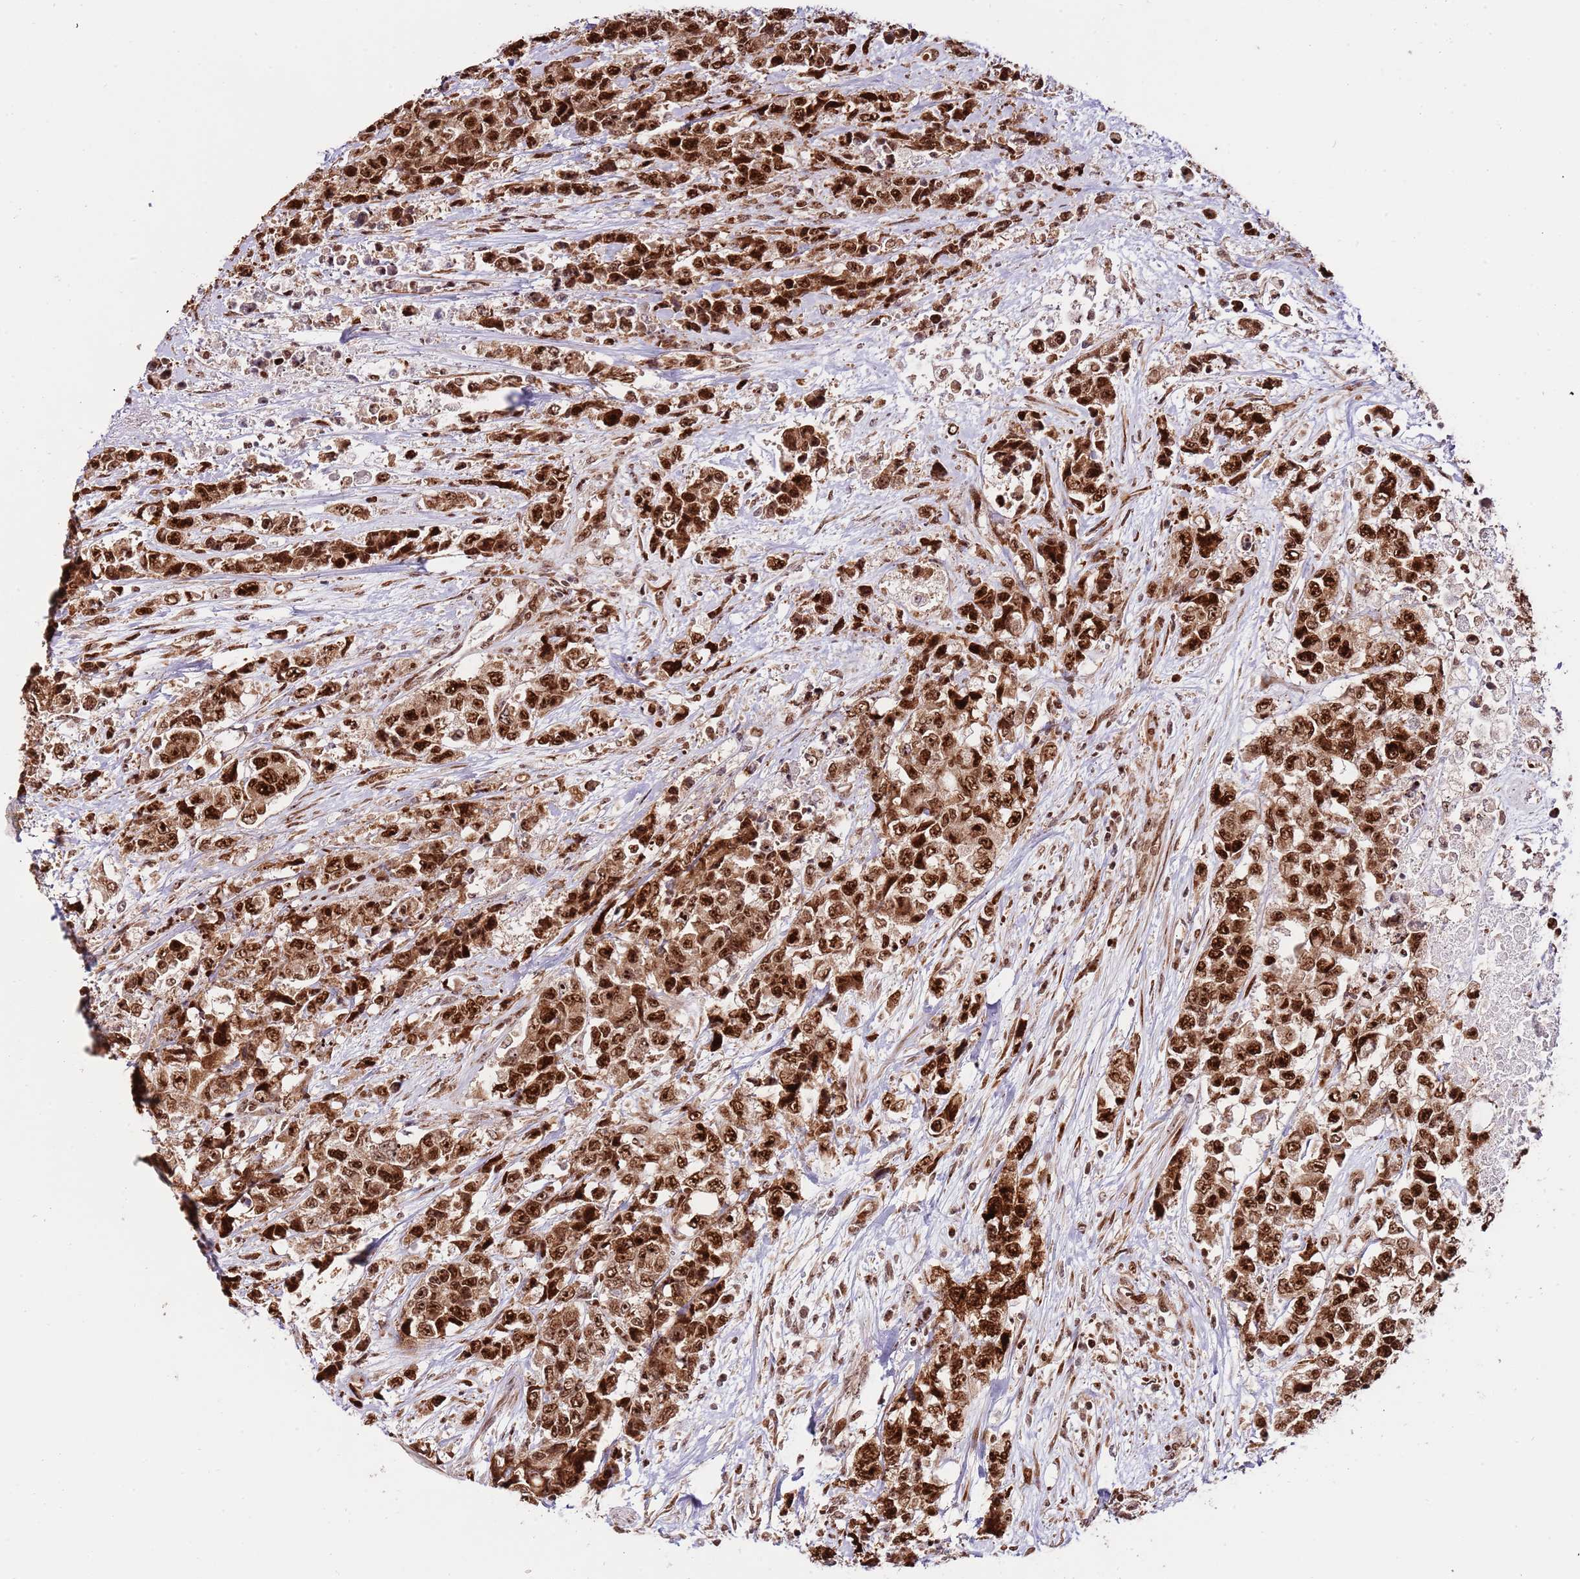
{"staining": {"intensity": "strong", "quantity": ">75%", "location": "nuclear"}, "tissue": "urothelial cancer", "cell_type": "Tumor cells", "image_type": "cancer", "snomed": [{"axis": "morphology", "description": "Urothelial carcinoma, High grade"}, {"axis": "topography", "description": "Urinary bladder"}], "caption": "Immunohistochemical staining of human urothelial carcinoma (high-grade) reveals high levels of strong nuclear protein expression in approximately >75% of tumor cells.", "gene": "RIF1", "patient": {"sex": "female", "age": 78}}